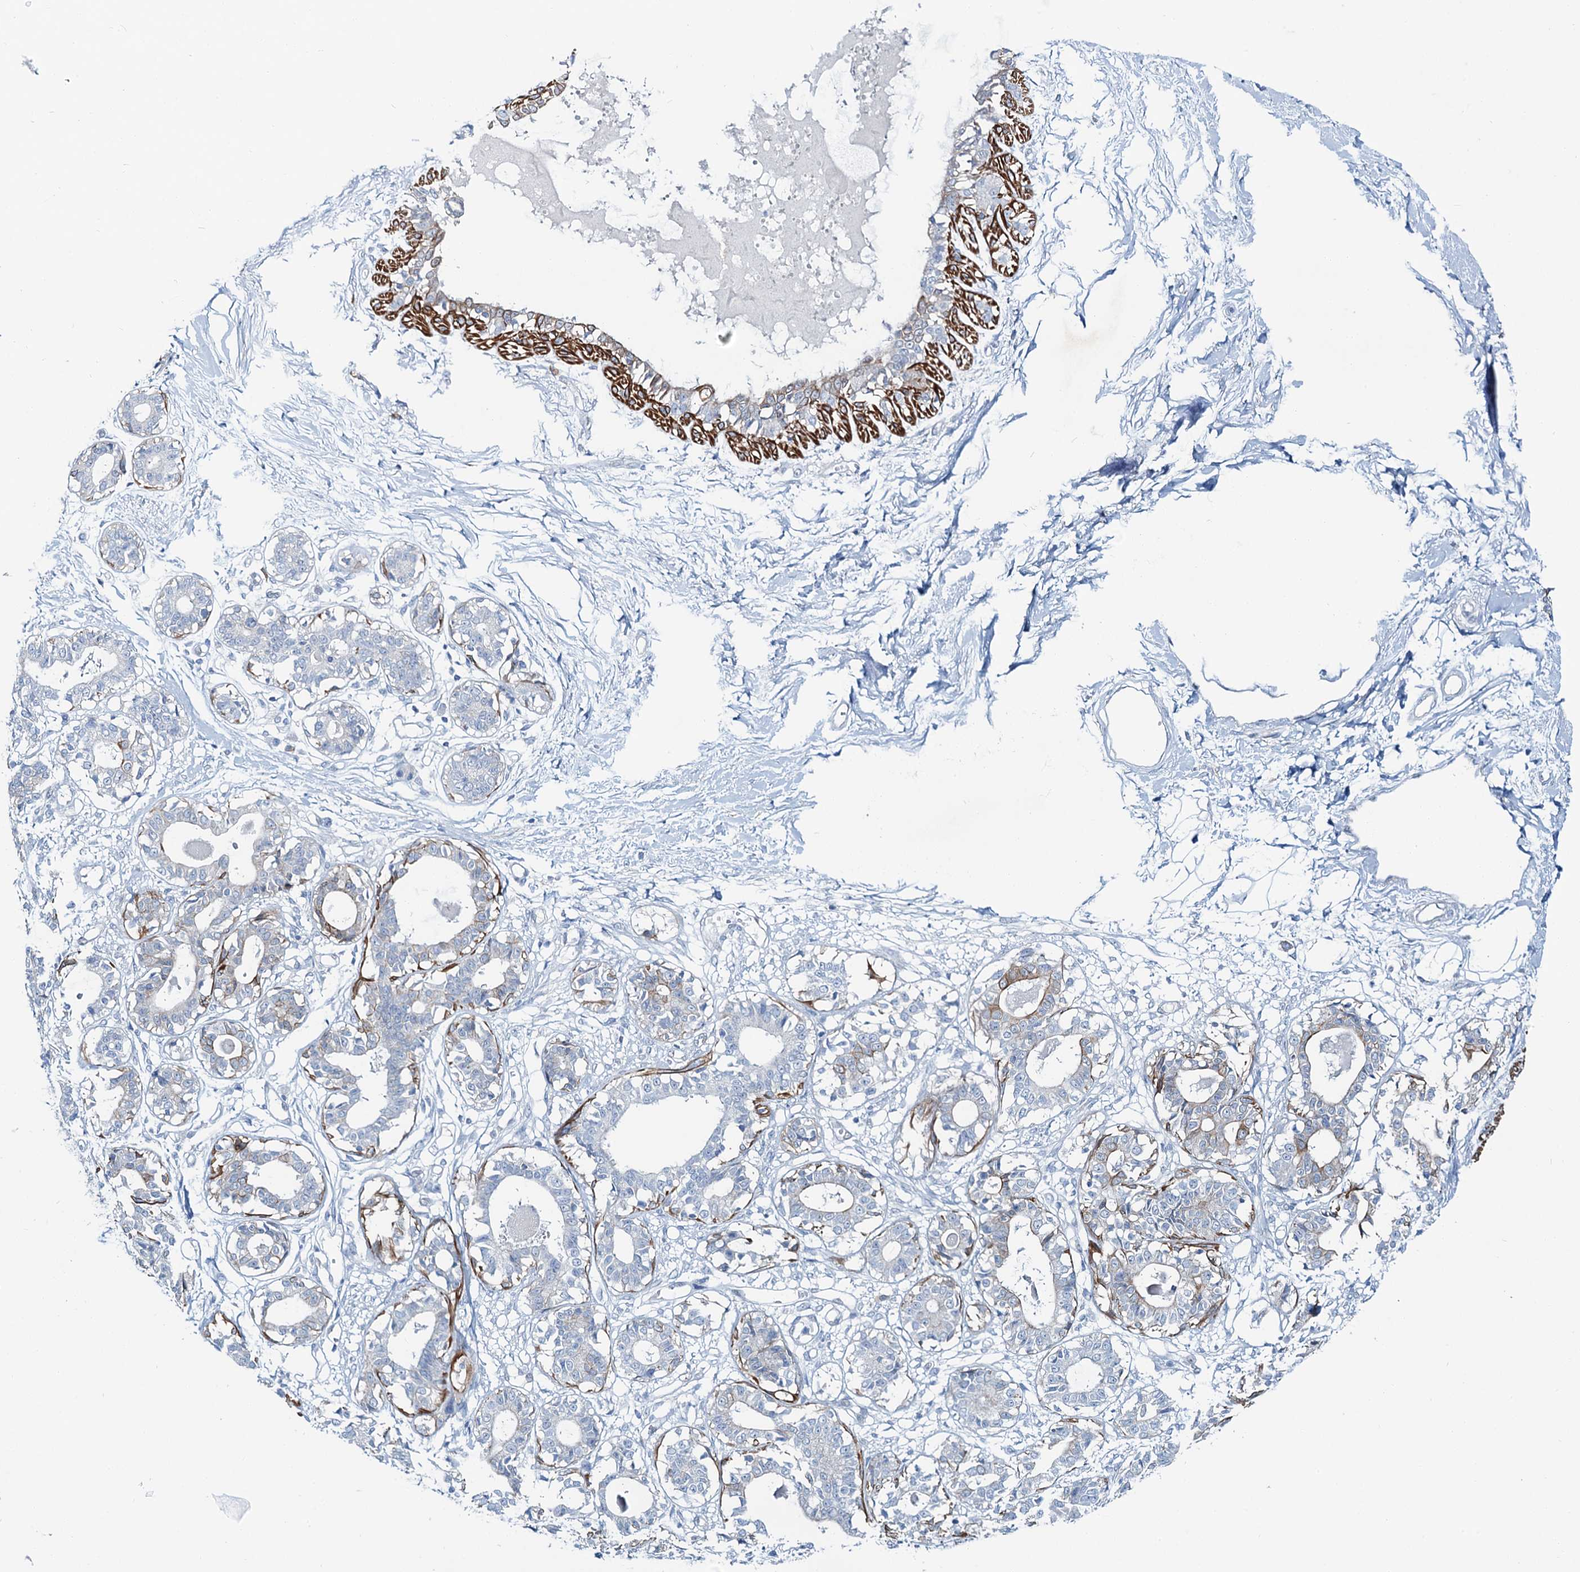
{"staining": {"intensity": "negative", "quantity": "none", "location": "none"}, "tissue": "breast", "cell_type": "Adipocytes", "image_type": "normal", "snomed": [{"axis": "morphology", "description": "Normal tissue, NOS"}, {"axis": "topography", "description": "Breast"}], "caption": "Micrograph shows no protein expression in adipocytes of normal breast.", "gene": "ASTE1", "patient": {"sex": "female", "age": 45}}